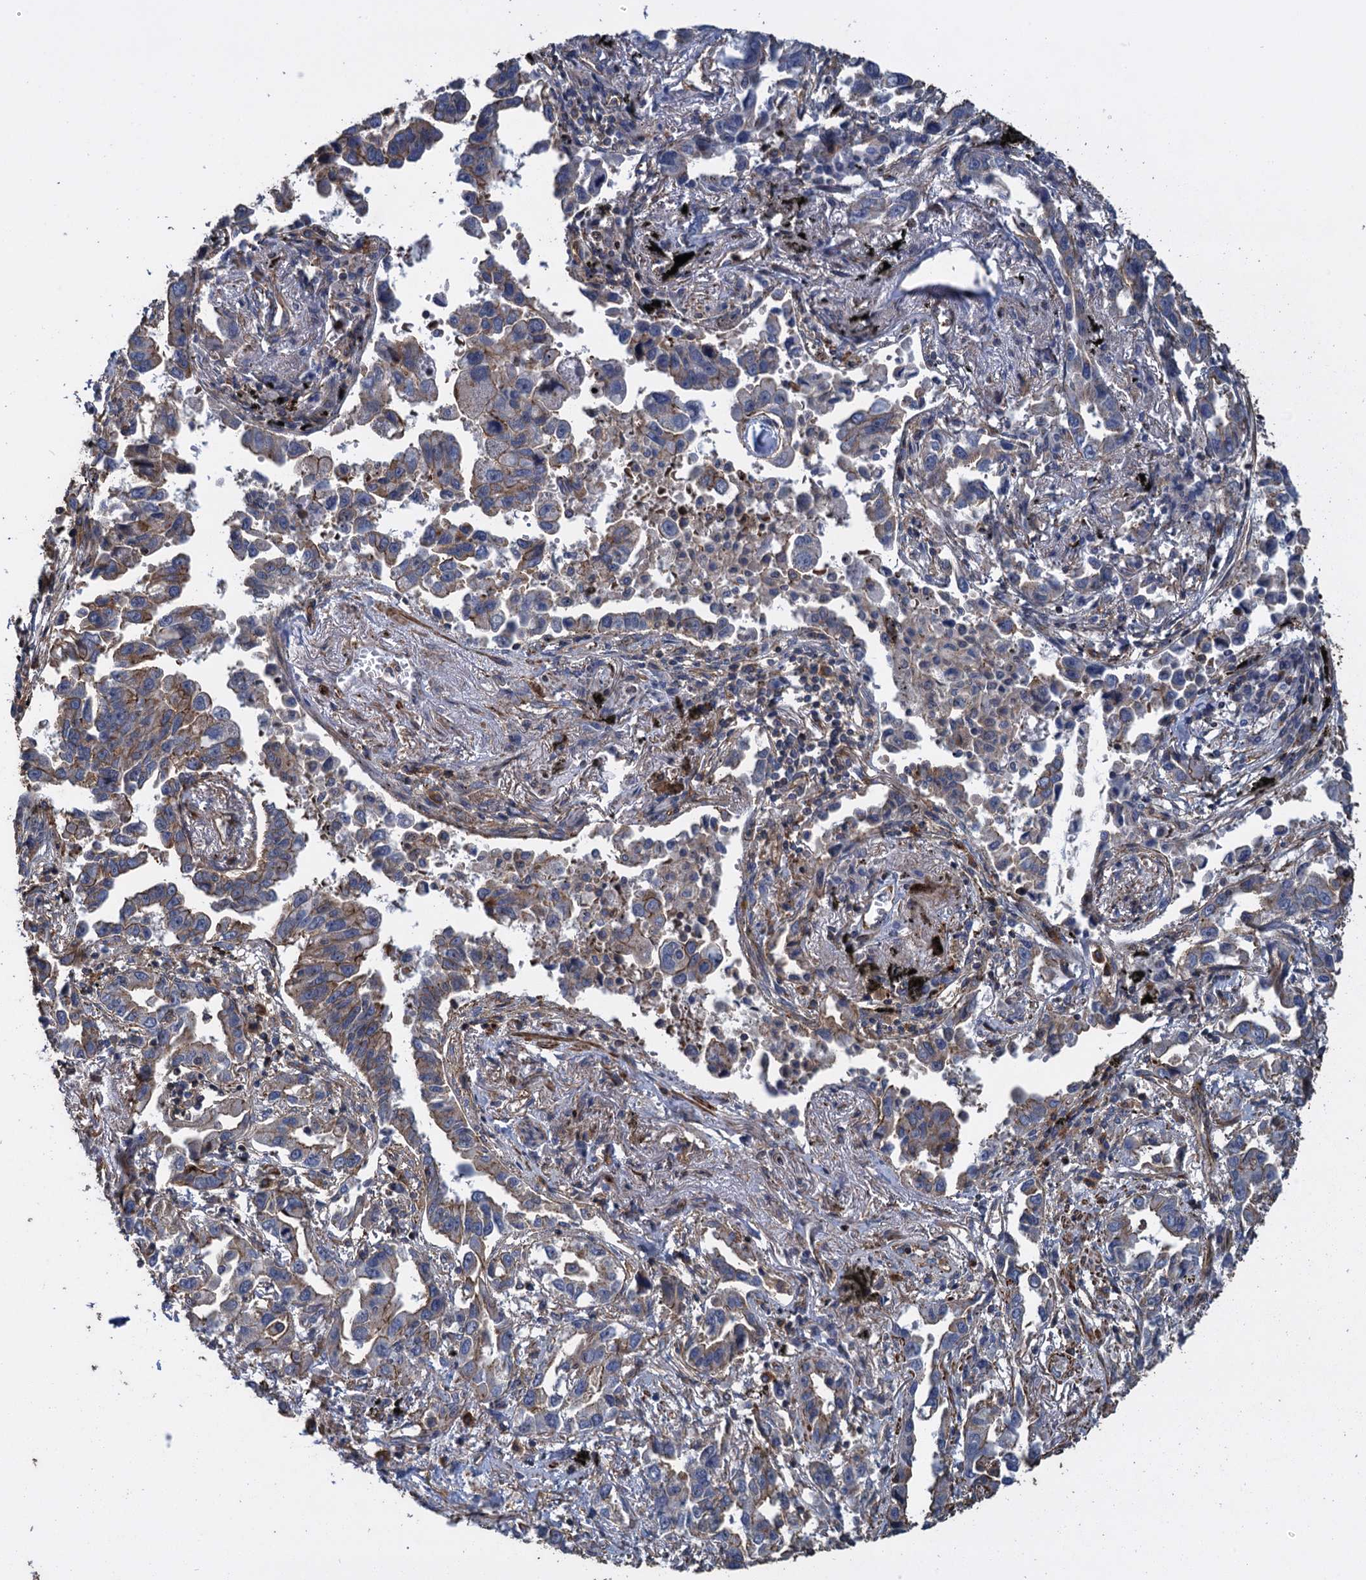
{"staining": {"intensity": "moderate", "quantity": "<25%", "location": "cytoplasmic/membranous"}, "tissue": "lung cancer", "cell_type": "Tumor cells", "image_type": "cancer", "snomed": [{"axis": "morphology", "description": "Adenocarcinoma, NOS"}, {"axis": "topography", "description": "Lung"}], "caption": "Brown immunohistochemical staining in adenocarcinoma (lung) exhibits moderate cytoplasmic/membranous positivity in about <25% of tumor cells.", "gene": "PROSER2", "patient": {"sex": "male", "age": 67}}